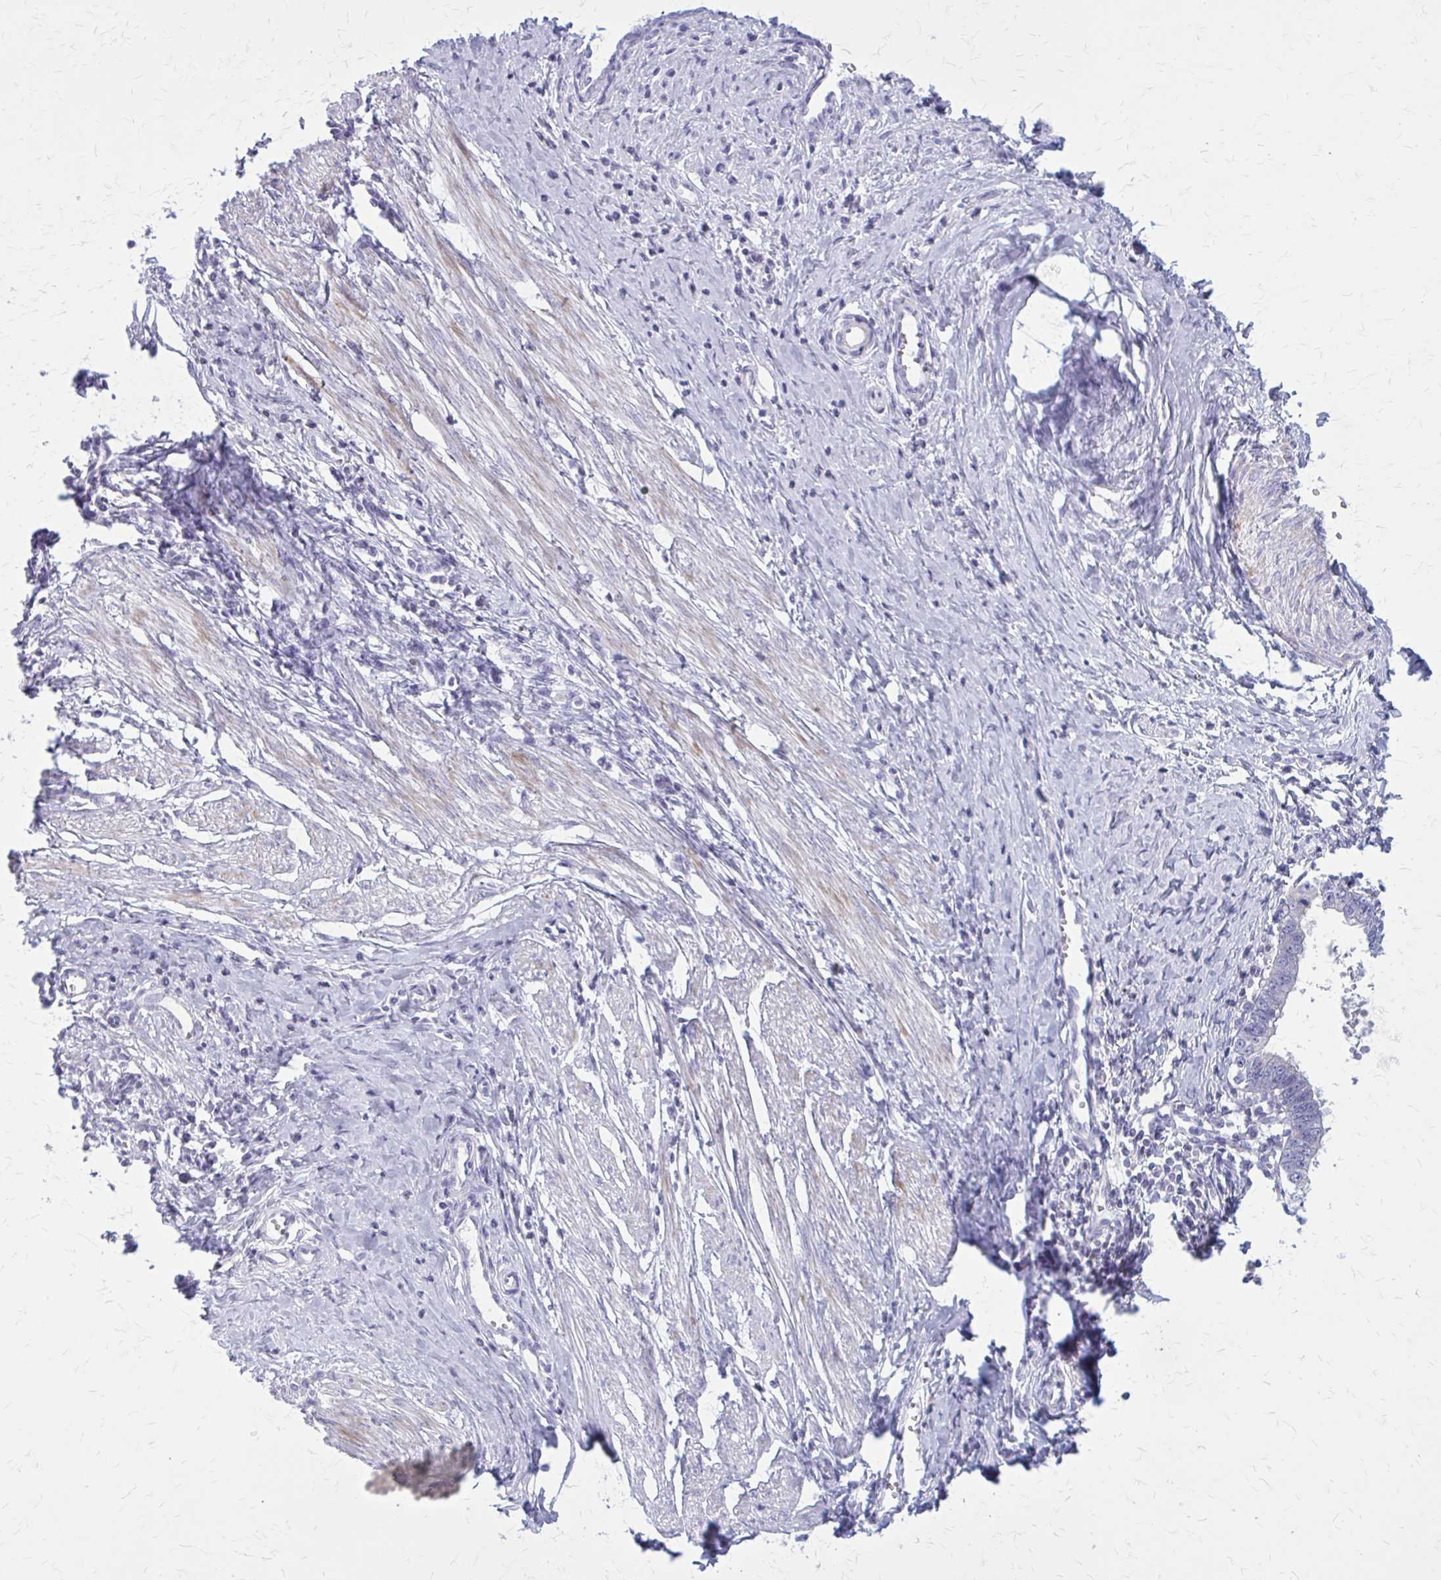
{"staining": {"intensity": "negative", "quantity": "none", "location": "none"}, "tissue": "cervical cancer", "cell_type": "Tumor cells", "image_type": "cancer", "snomed": [{"axis": "morphology", "description": "Adenocarcinoma, NOS"}, {"axis": "topography", "description": "Cervix"}], "caption": "IHC micrograph of cervical adenocarcinoma stained for a protein (brown), which shows no expression in tumor cells.", "gene": "PITPNM1", "patient": {"sex": "female", "age": 36}}